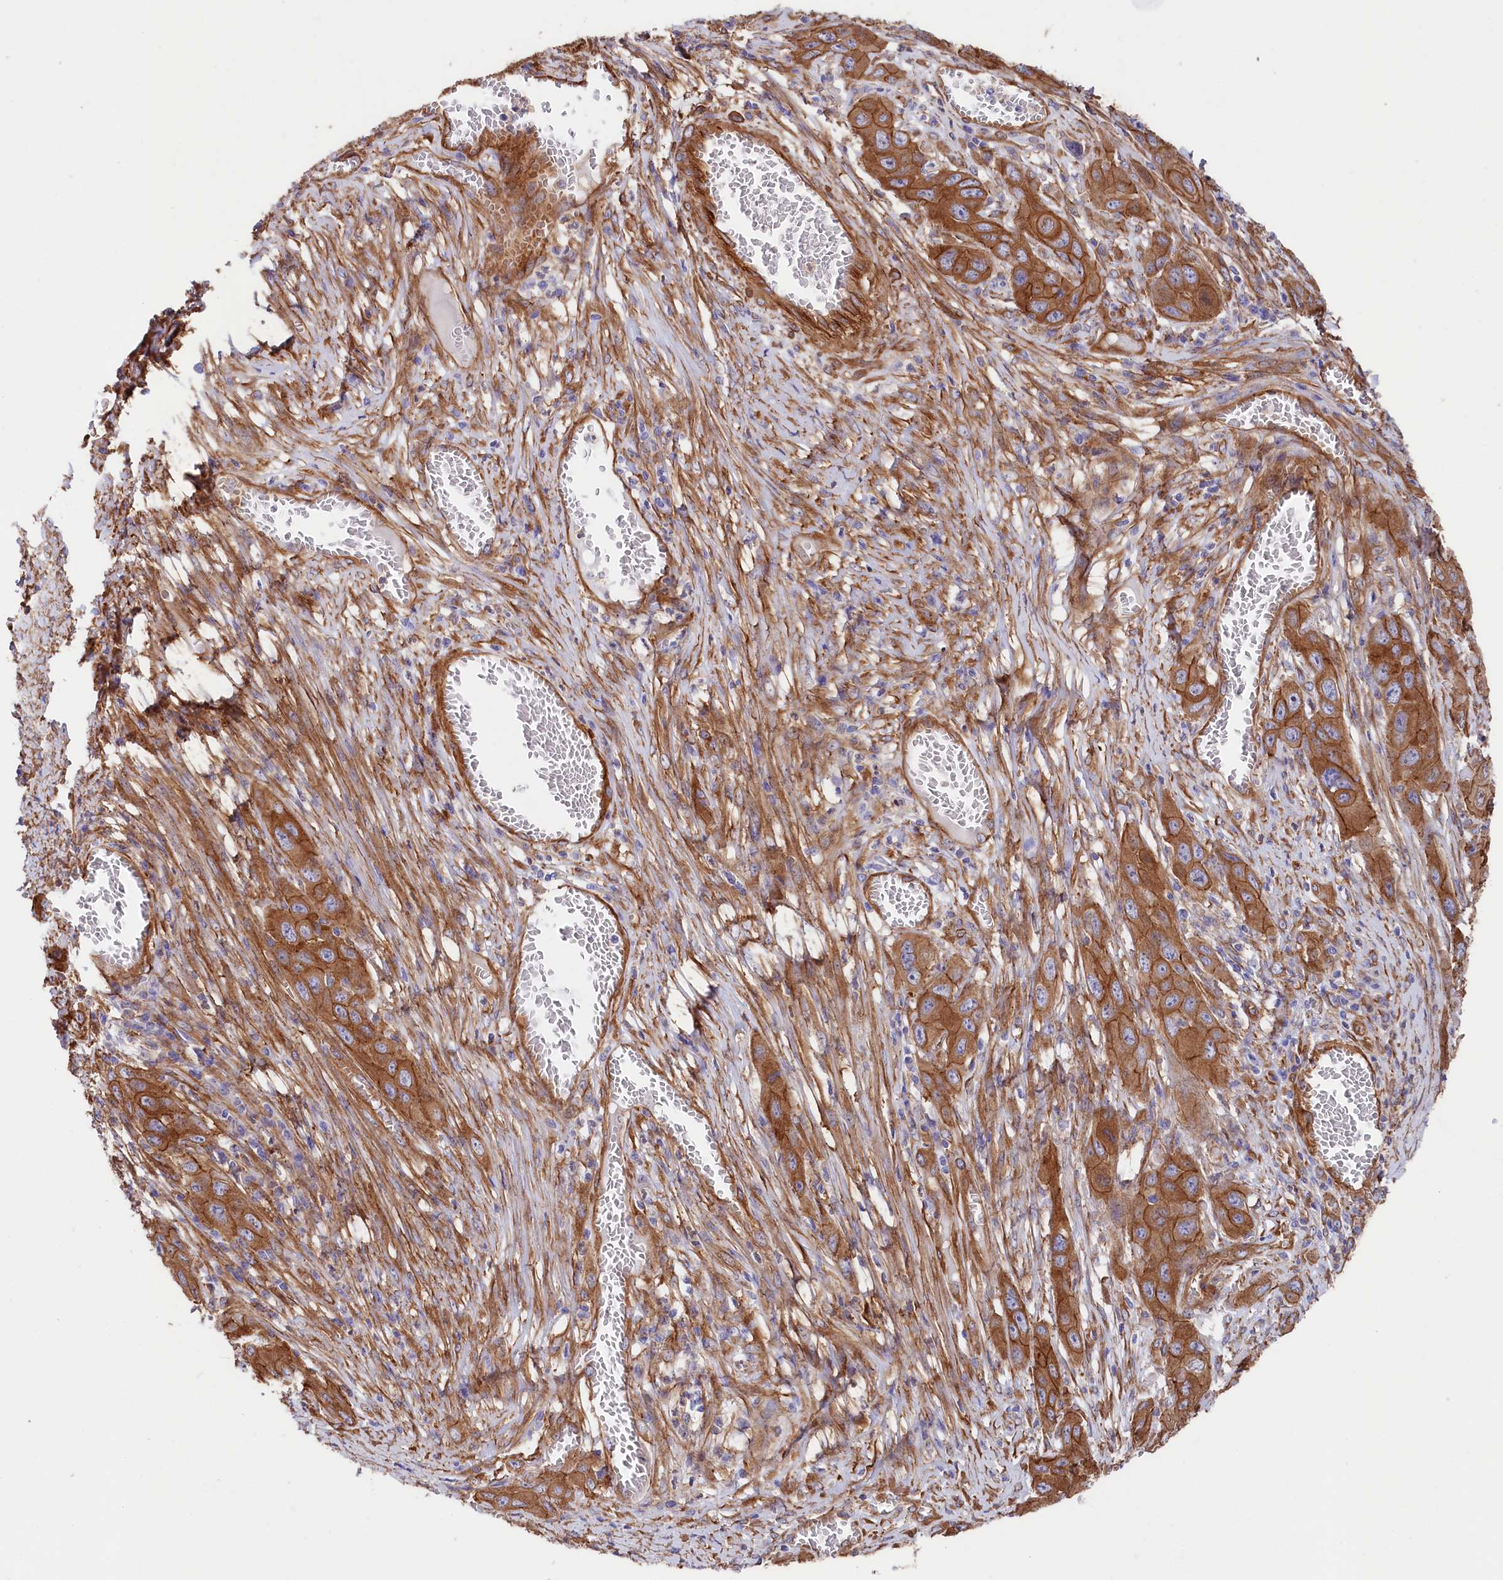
{"staining": {"intensity": "strong", "quantity": ">75%", "location": "cytoplasmic/membranous"}, "tissue": "skin cancer", "cell_type": "Tumor cells", "image_type": "cancer", "snomed": [{"axis": "morphology", "description": "Squamous cell carcinoma, NOS"}, {"axis": "topography", "description": "Skin"}], "caption": "DAB (3,3'-diaminobenzidine) immunohistochemical staining of human squamous cell carcinoma (skin) demonstrates strong cytoplasmic/membranous protein staining in approximately >75% of tumor cells.", "gene": "TNKS1BP1", "patient": {"sex": "male", "age": 55}}